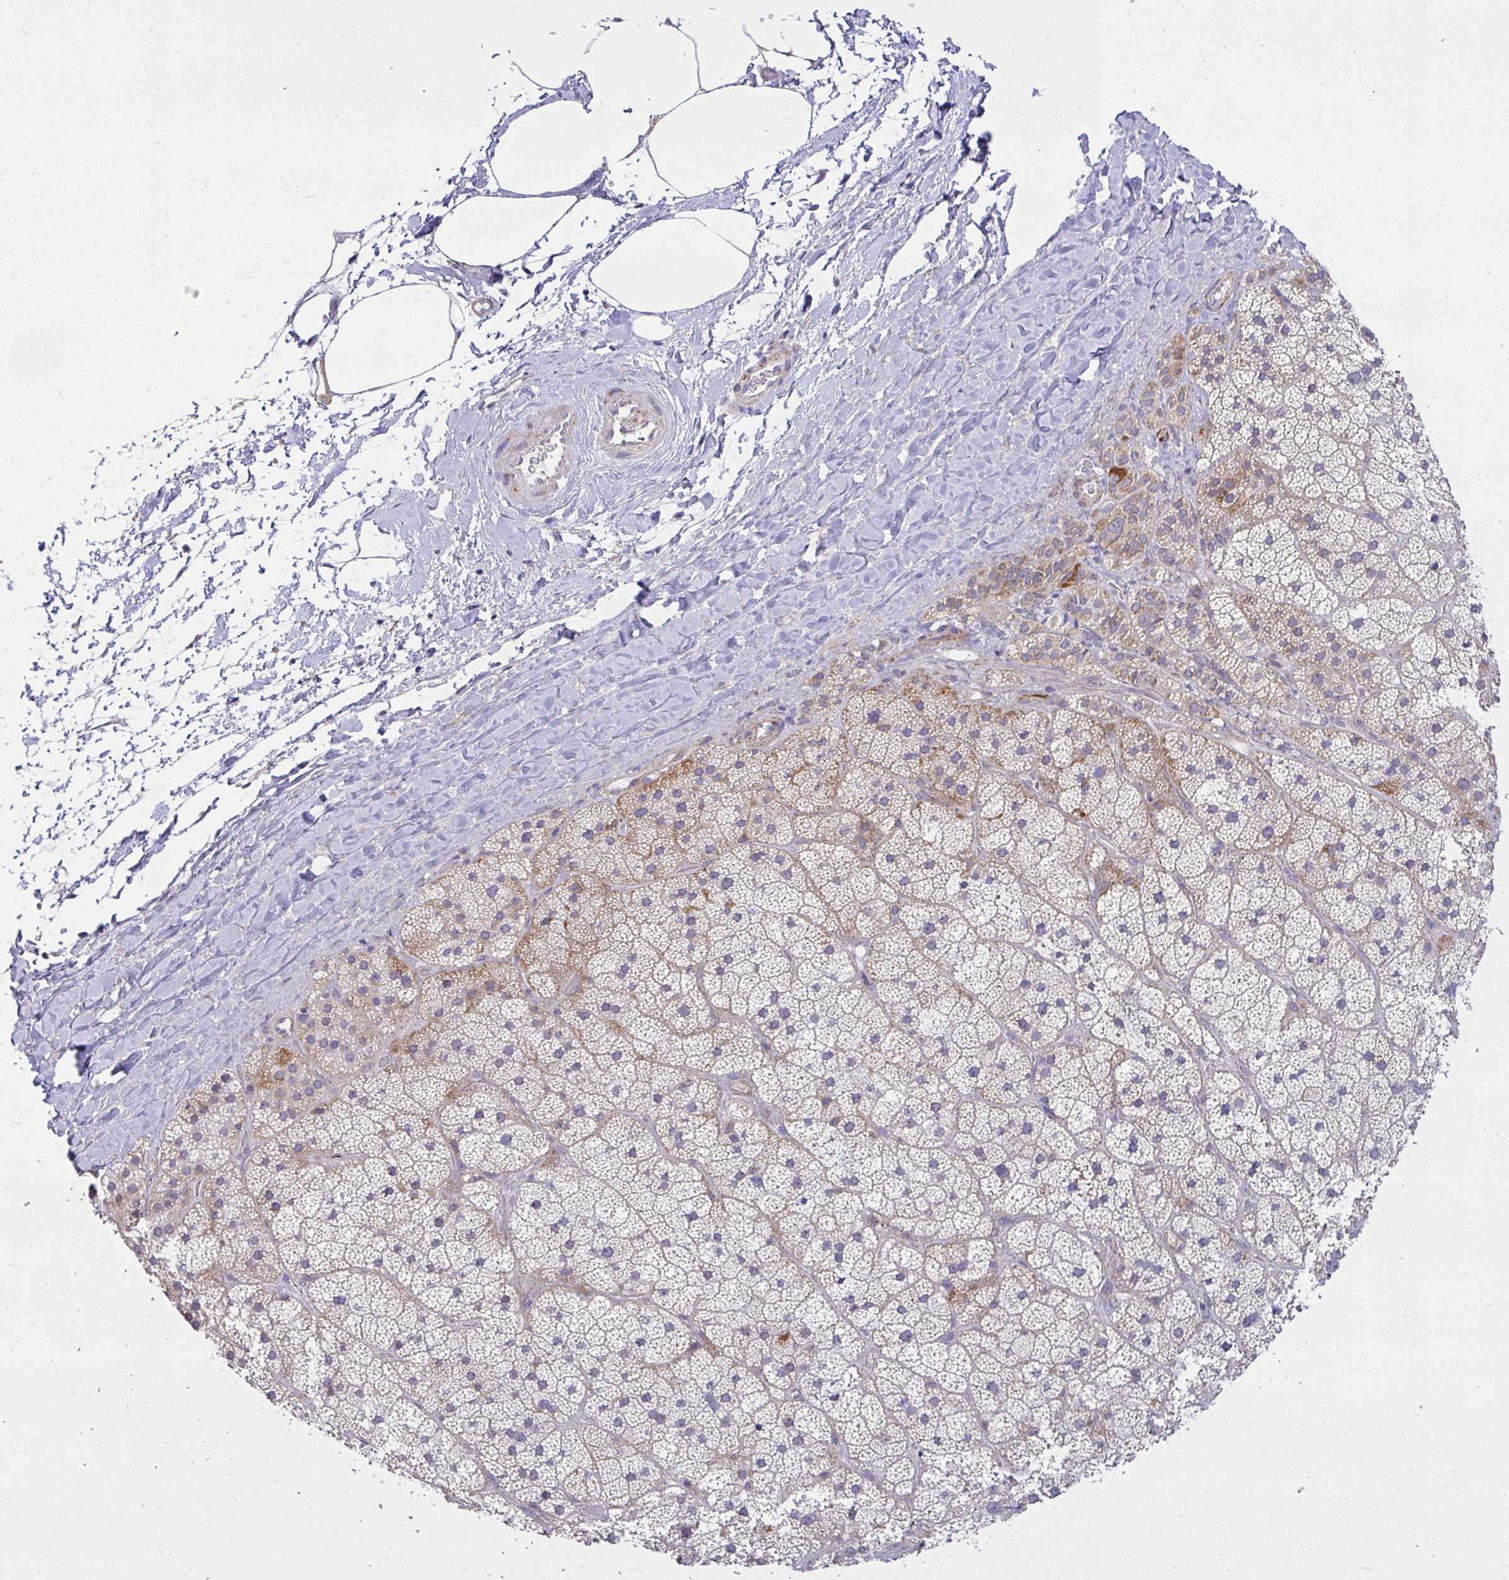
{"staining": {"intensity": "moderate", "quantity": "25%-75%", "location": "cytoplasmic/membranous"}, "tissue": "adrenal gland", "cell_type": "Glandular cells", "image_type": "normal", "snomed": [{"axis": "morphology", "description": "Normal tissue, NOS"}, {"axis": "topography", "description": "Adrenal gland"}], "caption": "About 25%-75% of glandular cells in unremarkable adrenal gland show moderate cytoplasmic/membranous protein staining as visualized by brown immunohistochemical staining.", "gene": "SRRM4", "patient": {"sex": "male", "age": 57}}